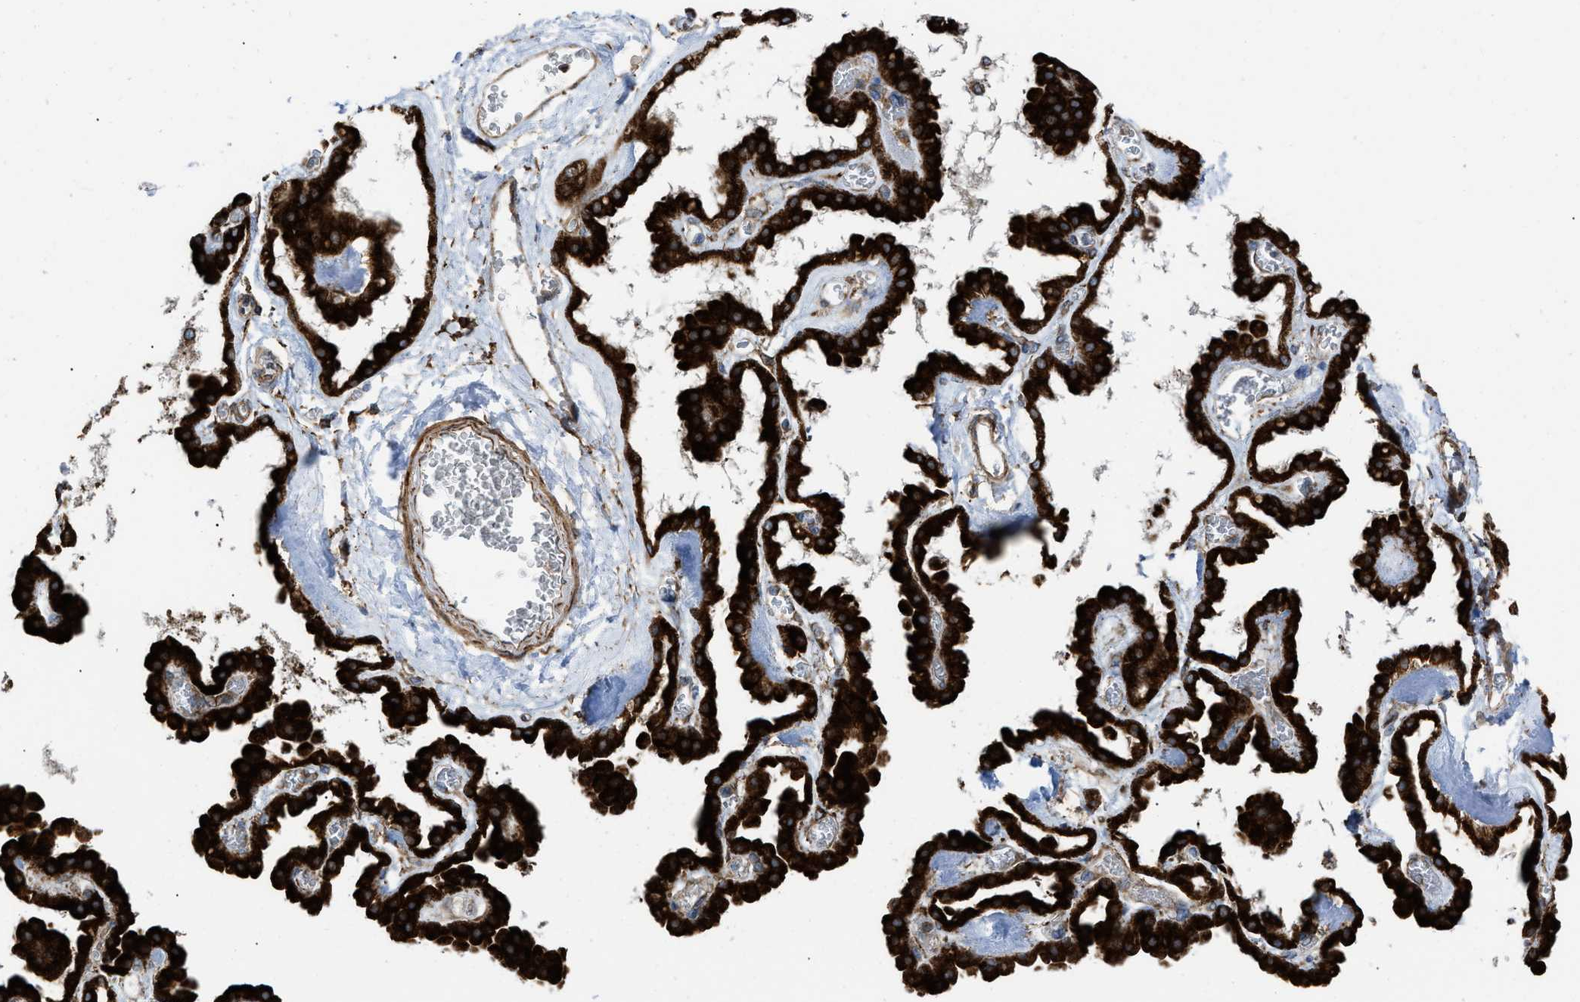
{"staining": {"intensity": "strong", "quantity": ">75%", "location": "cytoplasmic/membranous"}, "tissue": "hippocampus", "cell_type": "Glial cells", "image_type": "normal", "snomed": [{"axis": "morphology", "description": "Normal tissue, NOS"}, {"axis": "topography", "description": "Hippocampus"}], "caption": "Brown immunohistochemical staining in benign hippocampus displays strong cytoplasmic/membranous staining in approximately >75% of glial cells. (Stains: DAB in brown, nuclei in blue, Microscopy: brightfield microscopy at high magnification).", "gene": "ERLIN2", "patient": {"sex": "female", "age": 19}}